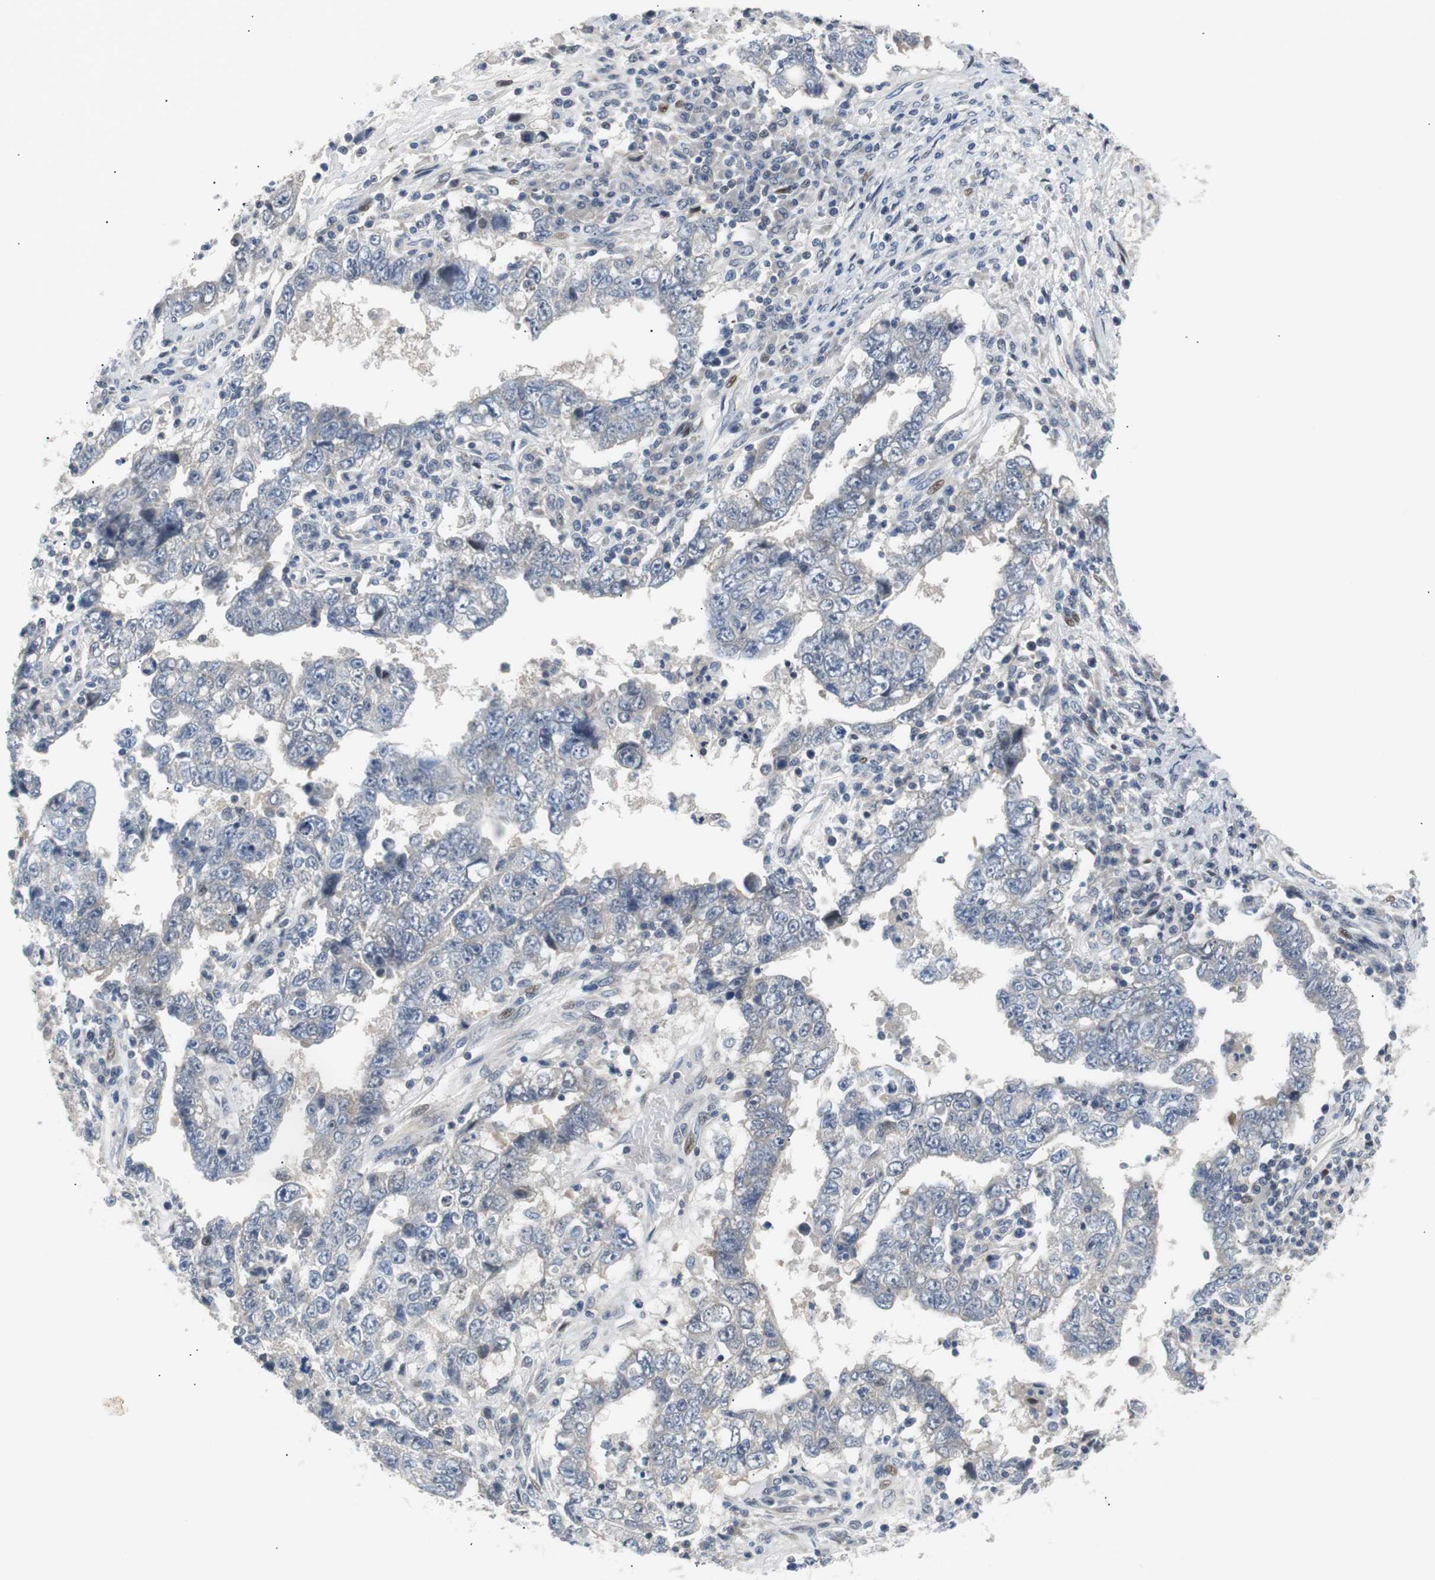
{"staining": {"intensity": "negative", "quantity": "none", "location": "none"}, "tissue": "testis cancer", "cell_type": "Tumor cells", "image_type": "cancer", "snomed": [{"axis": "morphology", "description": "Carcinoma, Embryonal, NOS"}, {"axis": "topography", "description": "Testis"}], "caption": "Tumor cells are negative for brown protein staining in testis cancer.", "gene": "MAP2K4", "patient": {"sex": "male", "age": 26}}